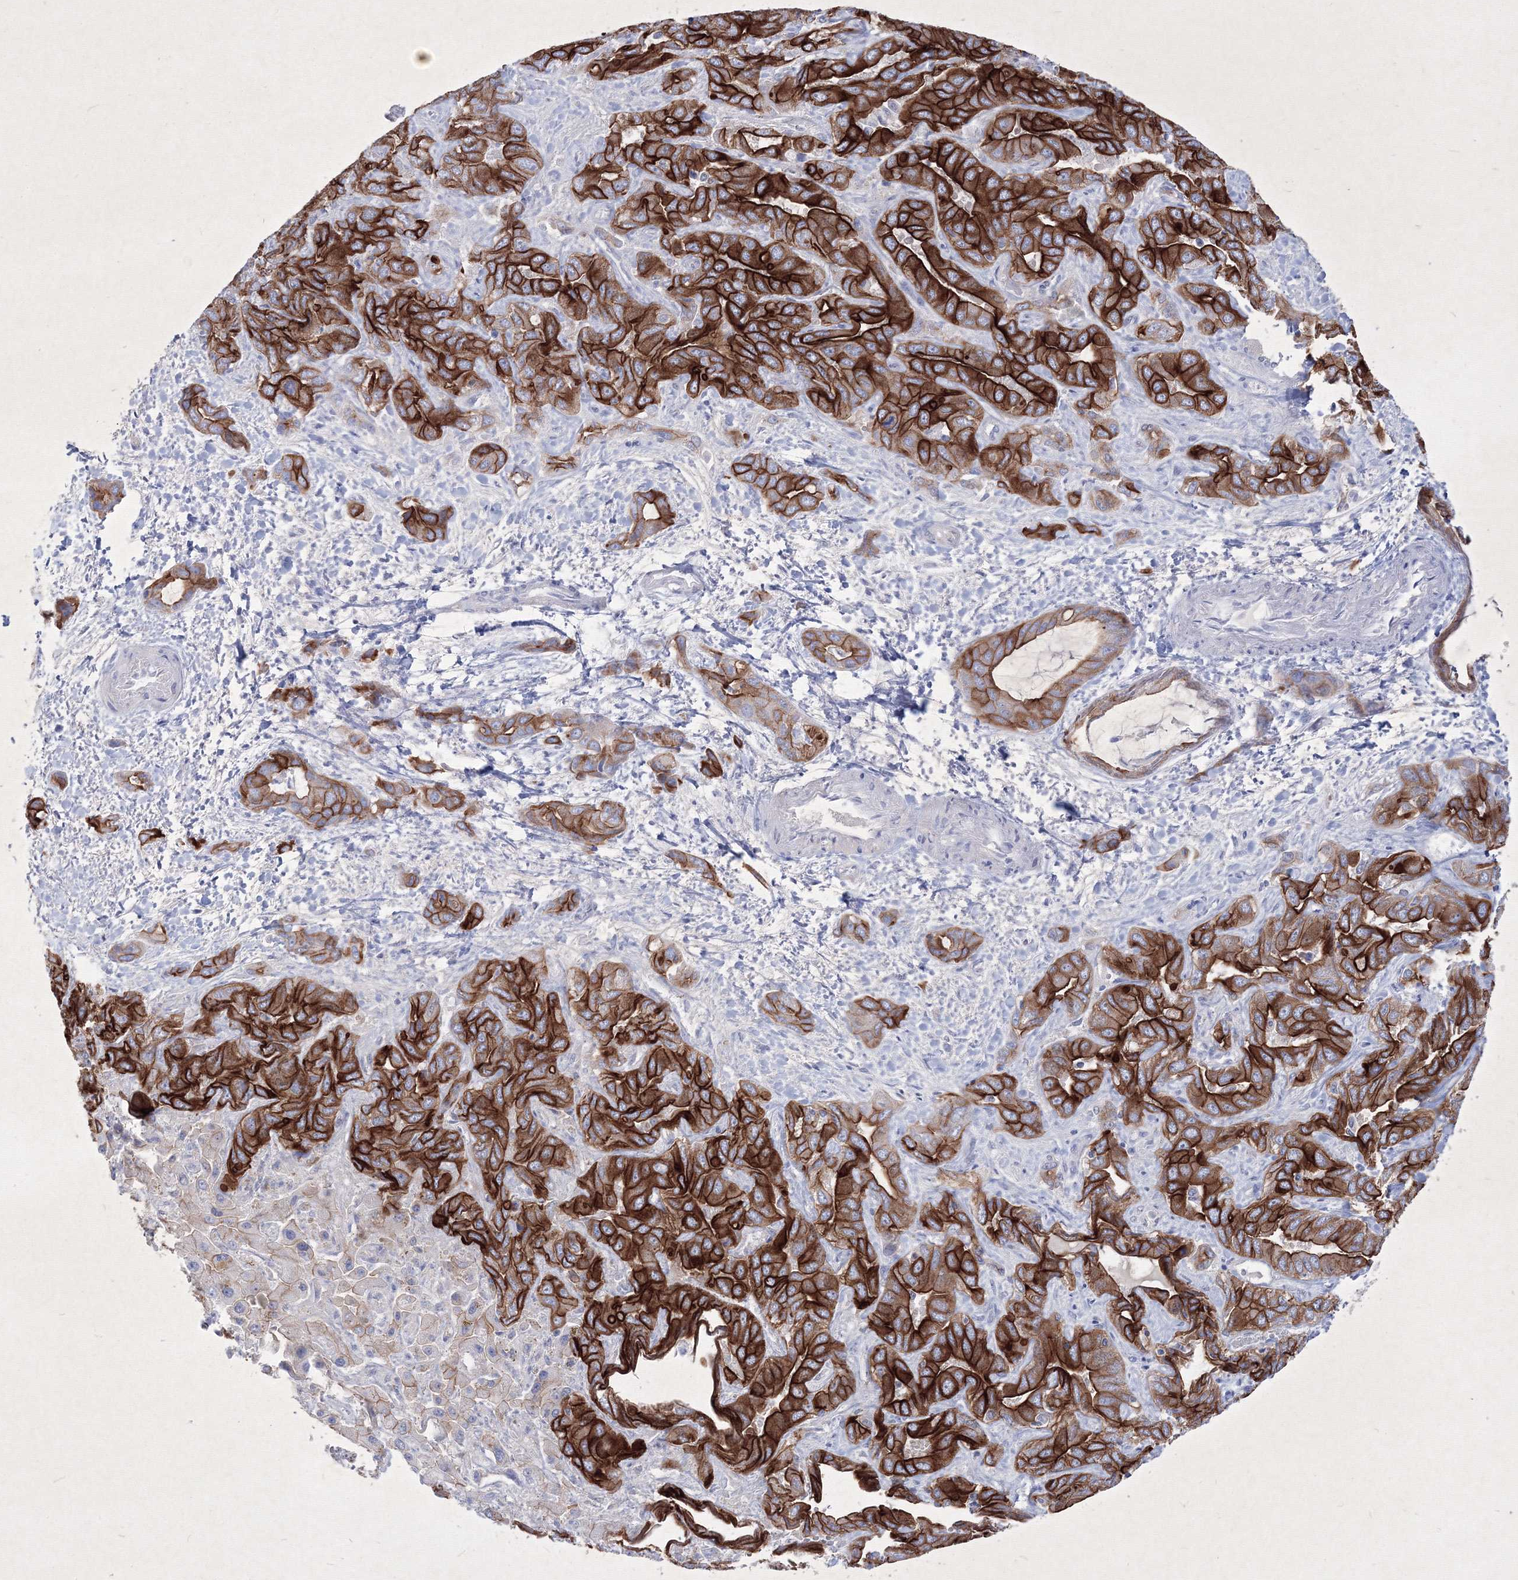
{"staining": {"intensity": "strong", "quantity": ">75%", "location": "cytoplasmic/membranous"}, "tissue": "liver cancer", "cell_type": "Tumor cells", "image_type": "cancer", "snomed": [{"axis": "morphology", "description": "Cholangiocarcinoma"}, {"axis": "topography", "description": "Liver"}], "caption": "There is high levels of strong cytoplasmic/membranous staining in tumor cells of cholangiocarcinoma (liver), as demonstrated by immunohistochemical staining (brown color).", "gene": "TMEM139", "patient": {"sex": "female", "age": 52}}